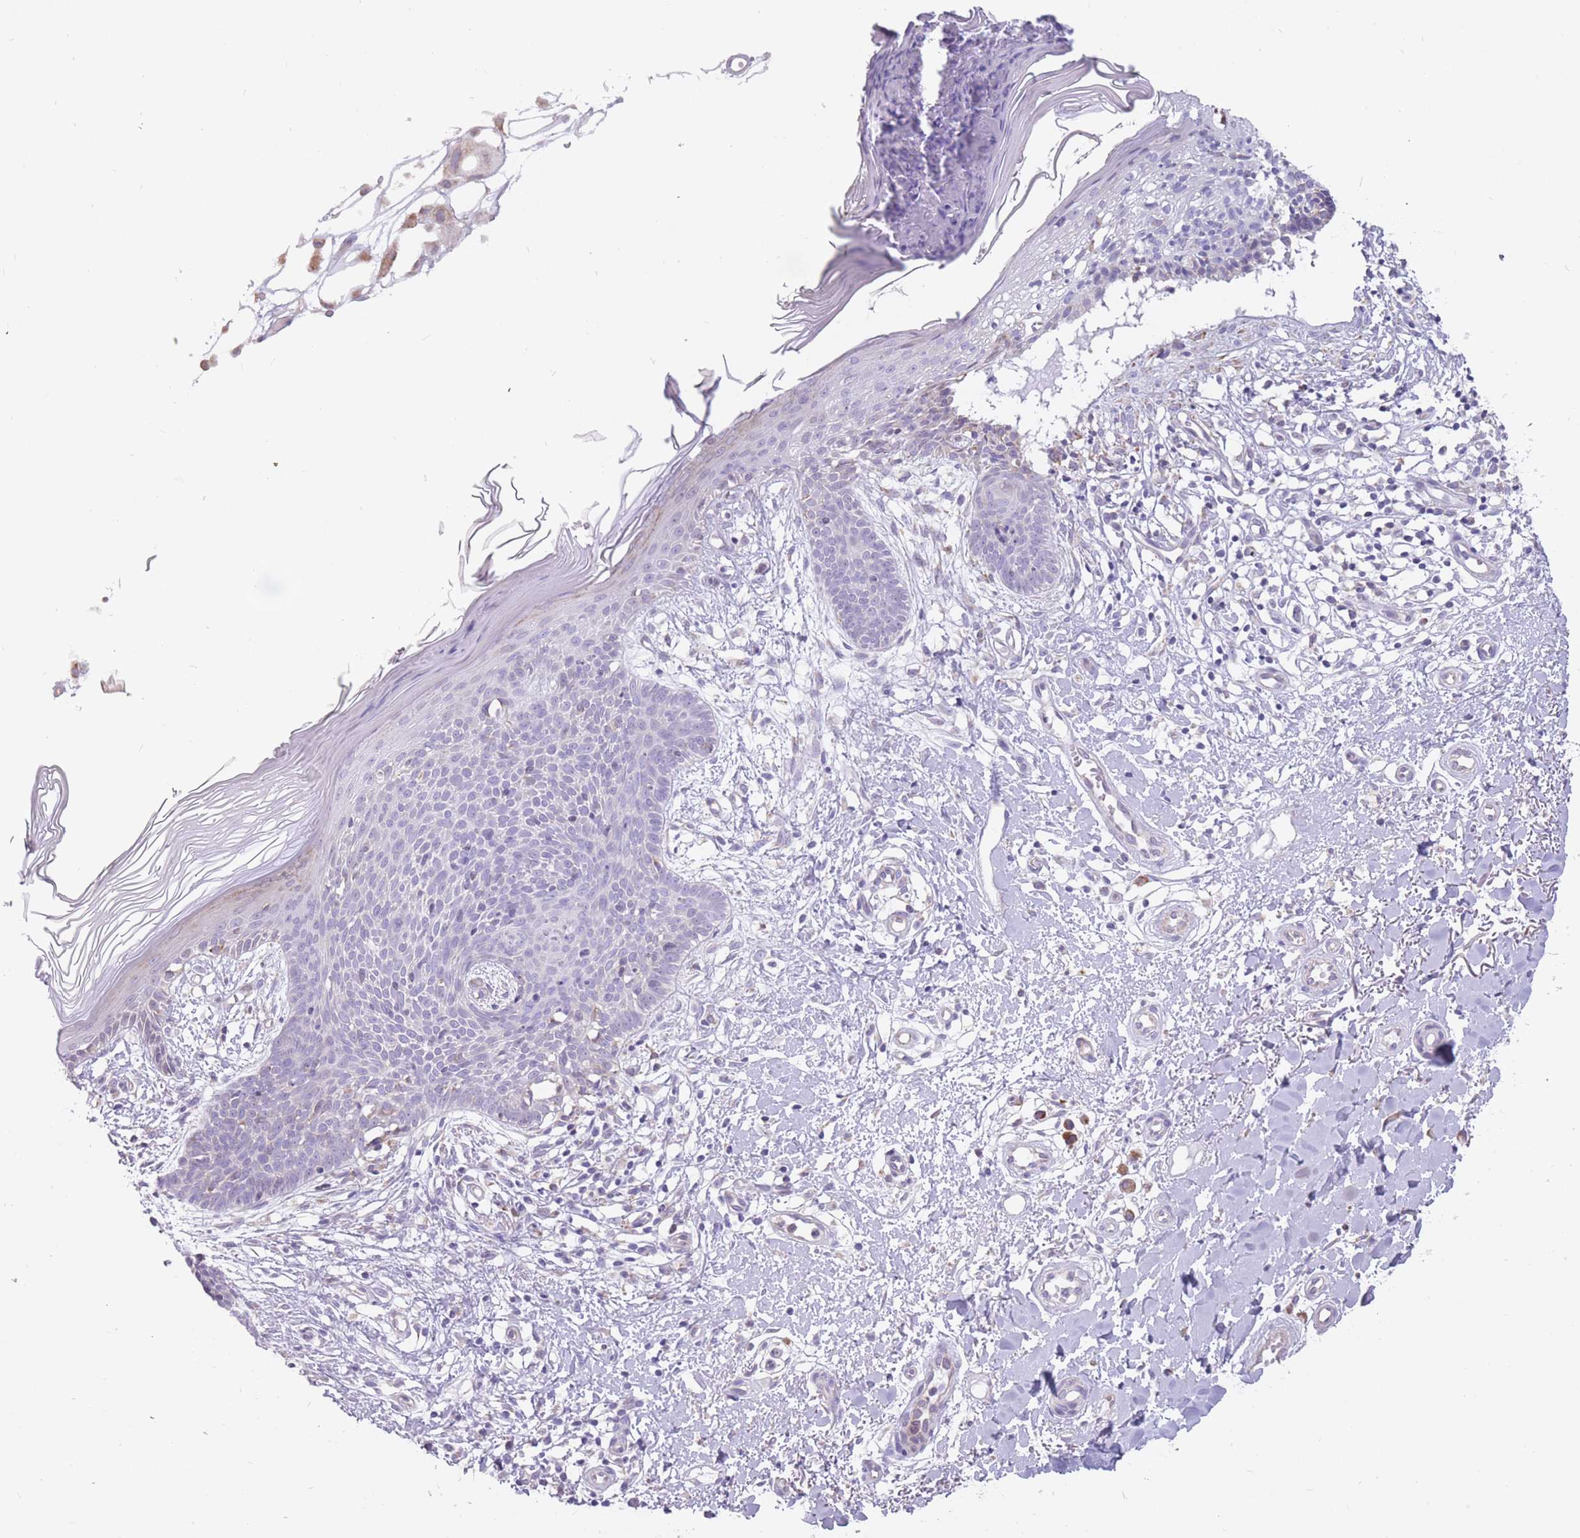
{"staining": {"intensity": "negative", "quantity": "none", "location": "none"}, "tissue": "skin cancer", "cell_type": "Tumor cells", "image_type": "cancer", "snomed": [{"axis": "morphology", "description": "Basal cell carcinoma"}, {"axis": "topography", "description": "Skin"}], "caption": "This is an immunohistochemistry photomicrograph of skin basal cell carcinoma. There is no staining in tumor cells.", "gene": "TRAPPC5", "patient": {"sex": "male", "age": 78}}